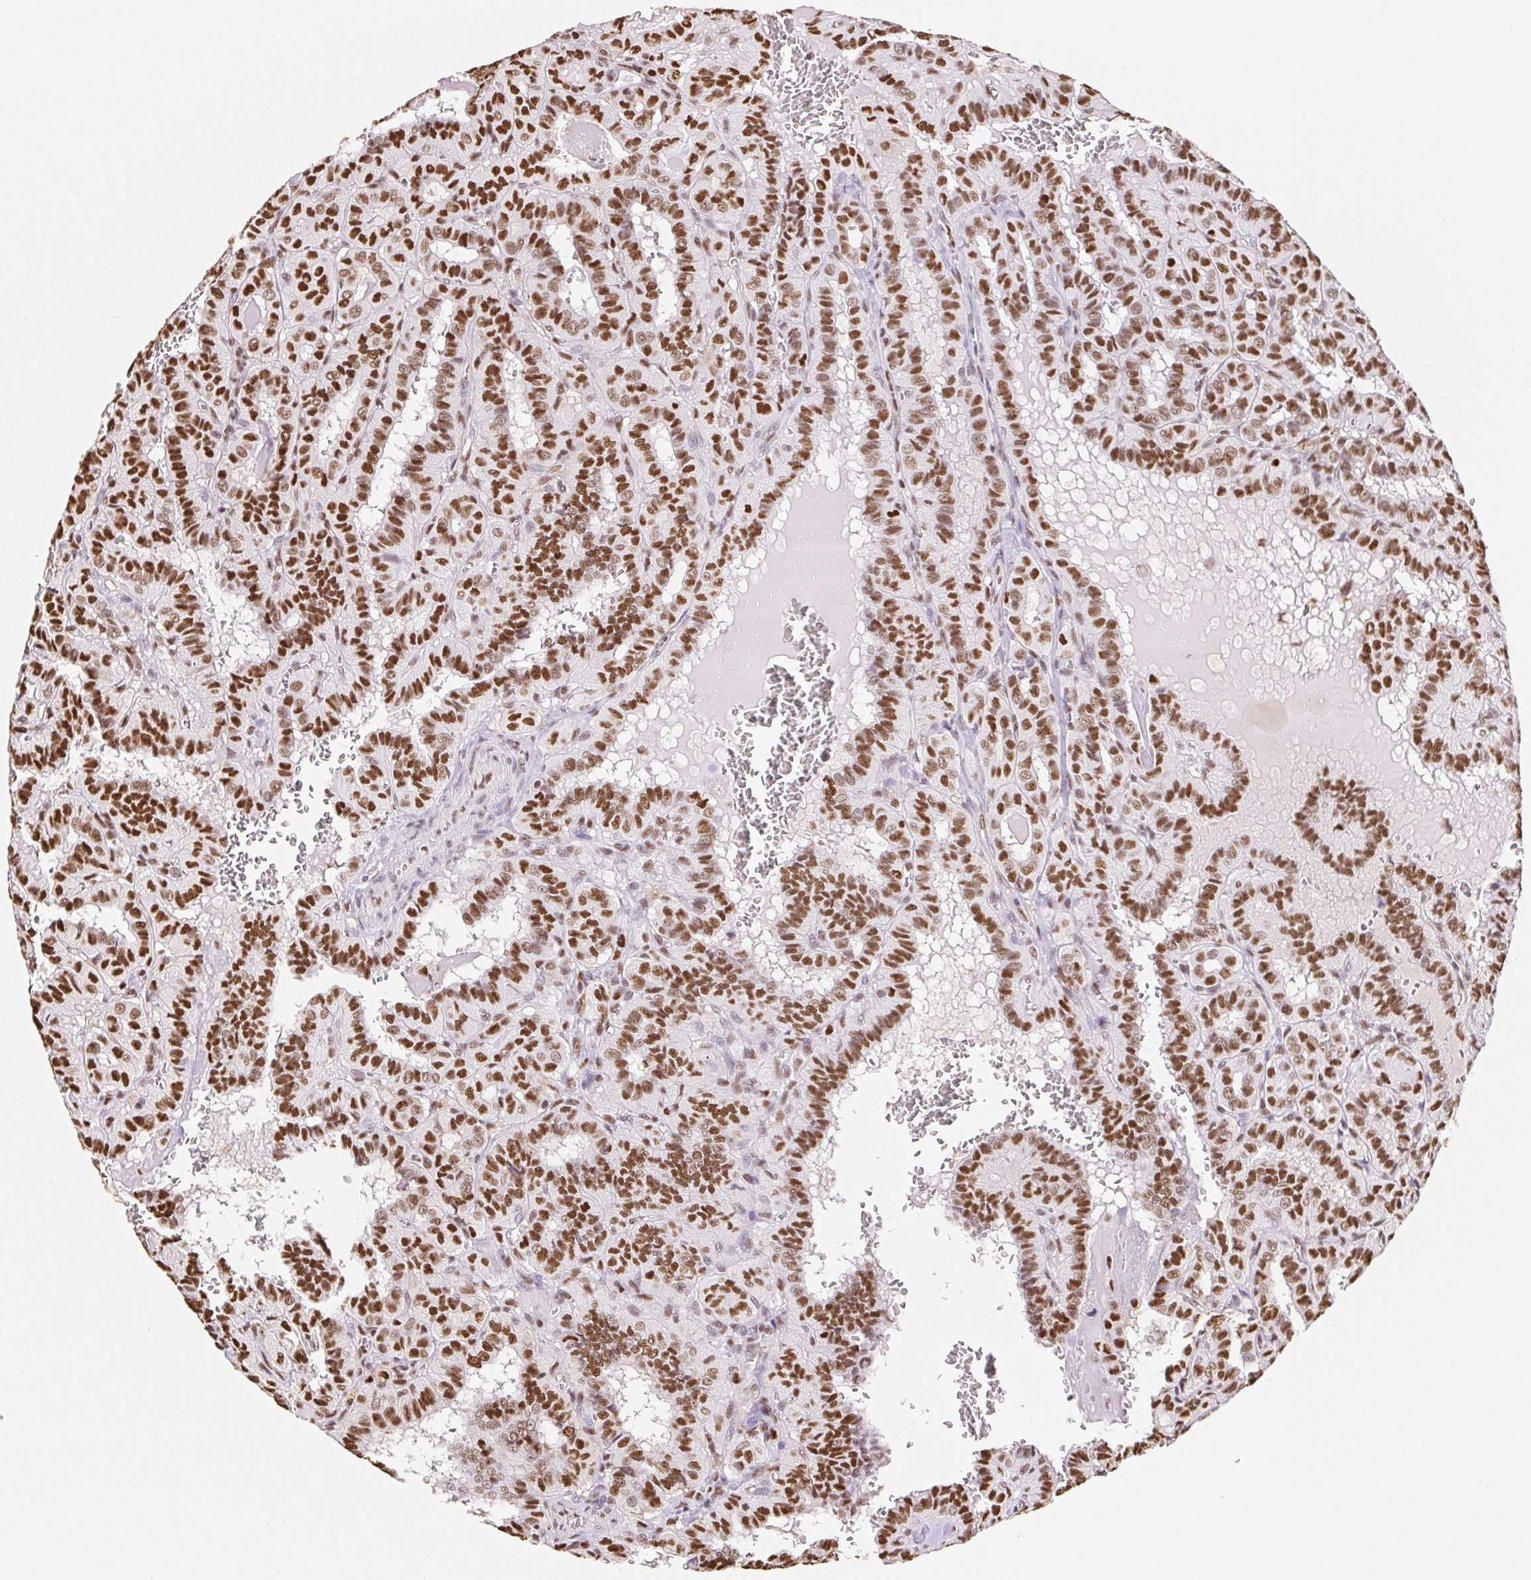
{"staining": {"intensity": "moderate", "quantity": ">75%", "location": "nuclear"}, "tissue": "thyroid cancer", "cell_type": "Tumor cells", "image_type": "cancer", "snomed": [{"axis": "morphology", "description": "Papillary adenocarcinoma, NOS"}, {"axis": "topography", "description": "Thyroid gland"}], "caption": "About >75% of tumor cells in thyroid papillary adenocarcinoma demonstrate moderate nuclear protein positivity as visualized by brown immunohistochemical staining.", "gene": "SET", "patient": {"sex": "female", "age": 21}}